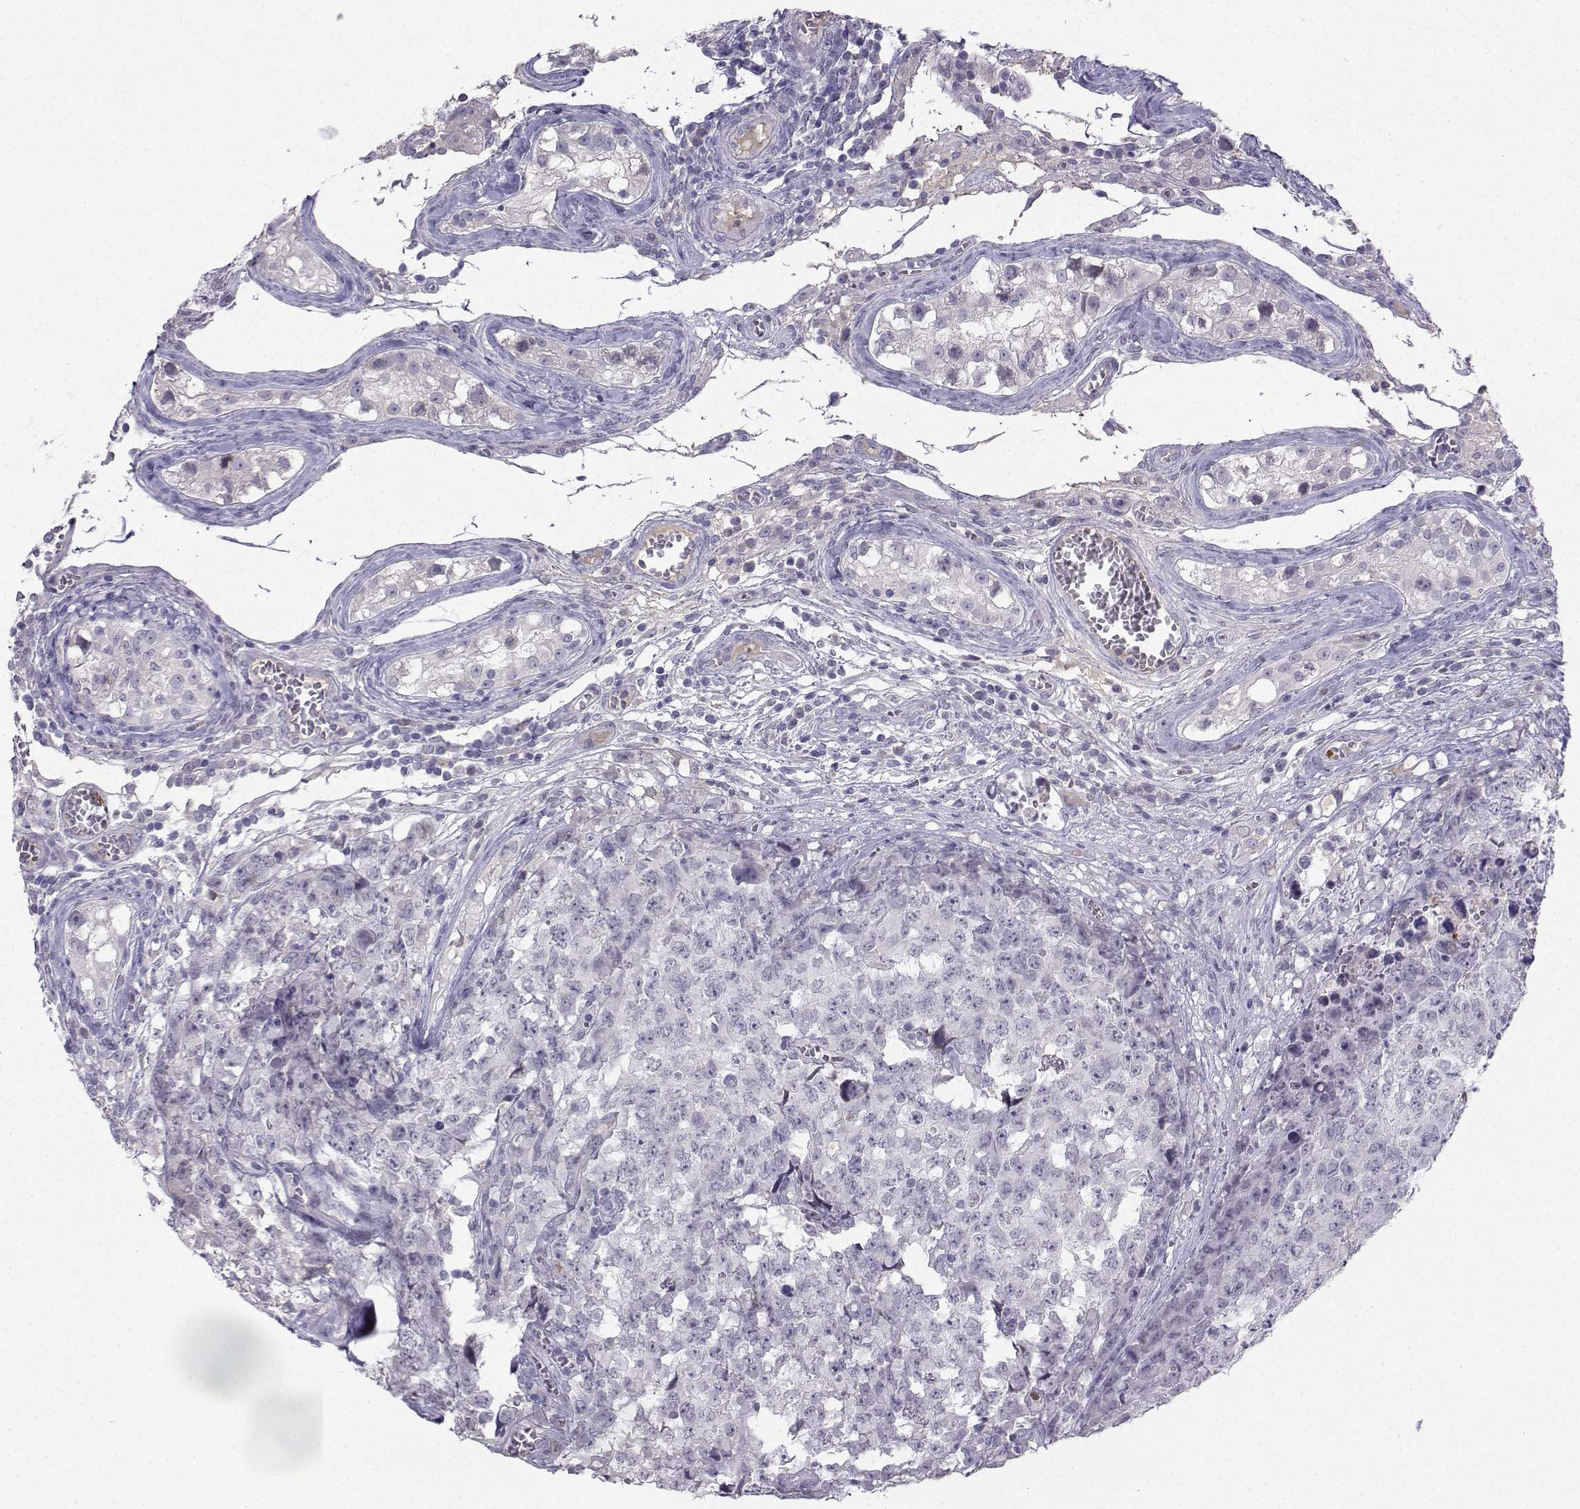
{"staining": {"intensity": "negative", "quantity": "none", "location": "none"}, "tissue": "testis cancer", "cell_type": "Tumor cells", "image_type": "cancer", "snomed": [{"axis": "morphology", "description": "Carcinoma, Embryonal, NOS"}, {"axis": "topography", "description": "Testis"}], "caption": "IHC photomicrograph of neoplastic tissue: testis embryonal carcinoma stained with DAB demonstrates no significant protein expression in tumor cells.", "gene": "CALY", "patient": {"sex": "male", "age": 23}}